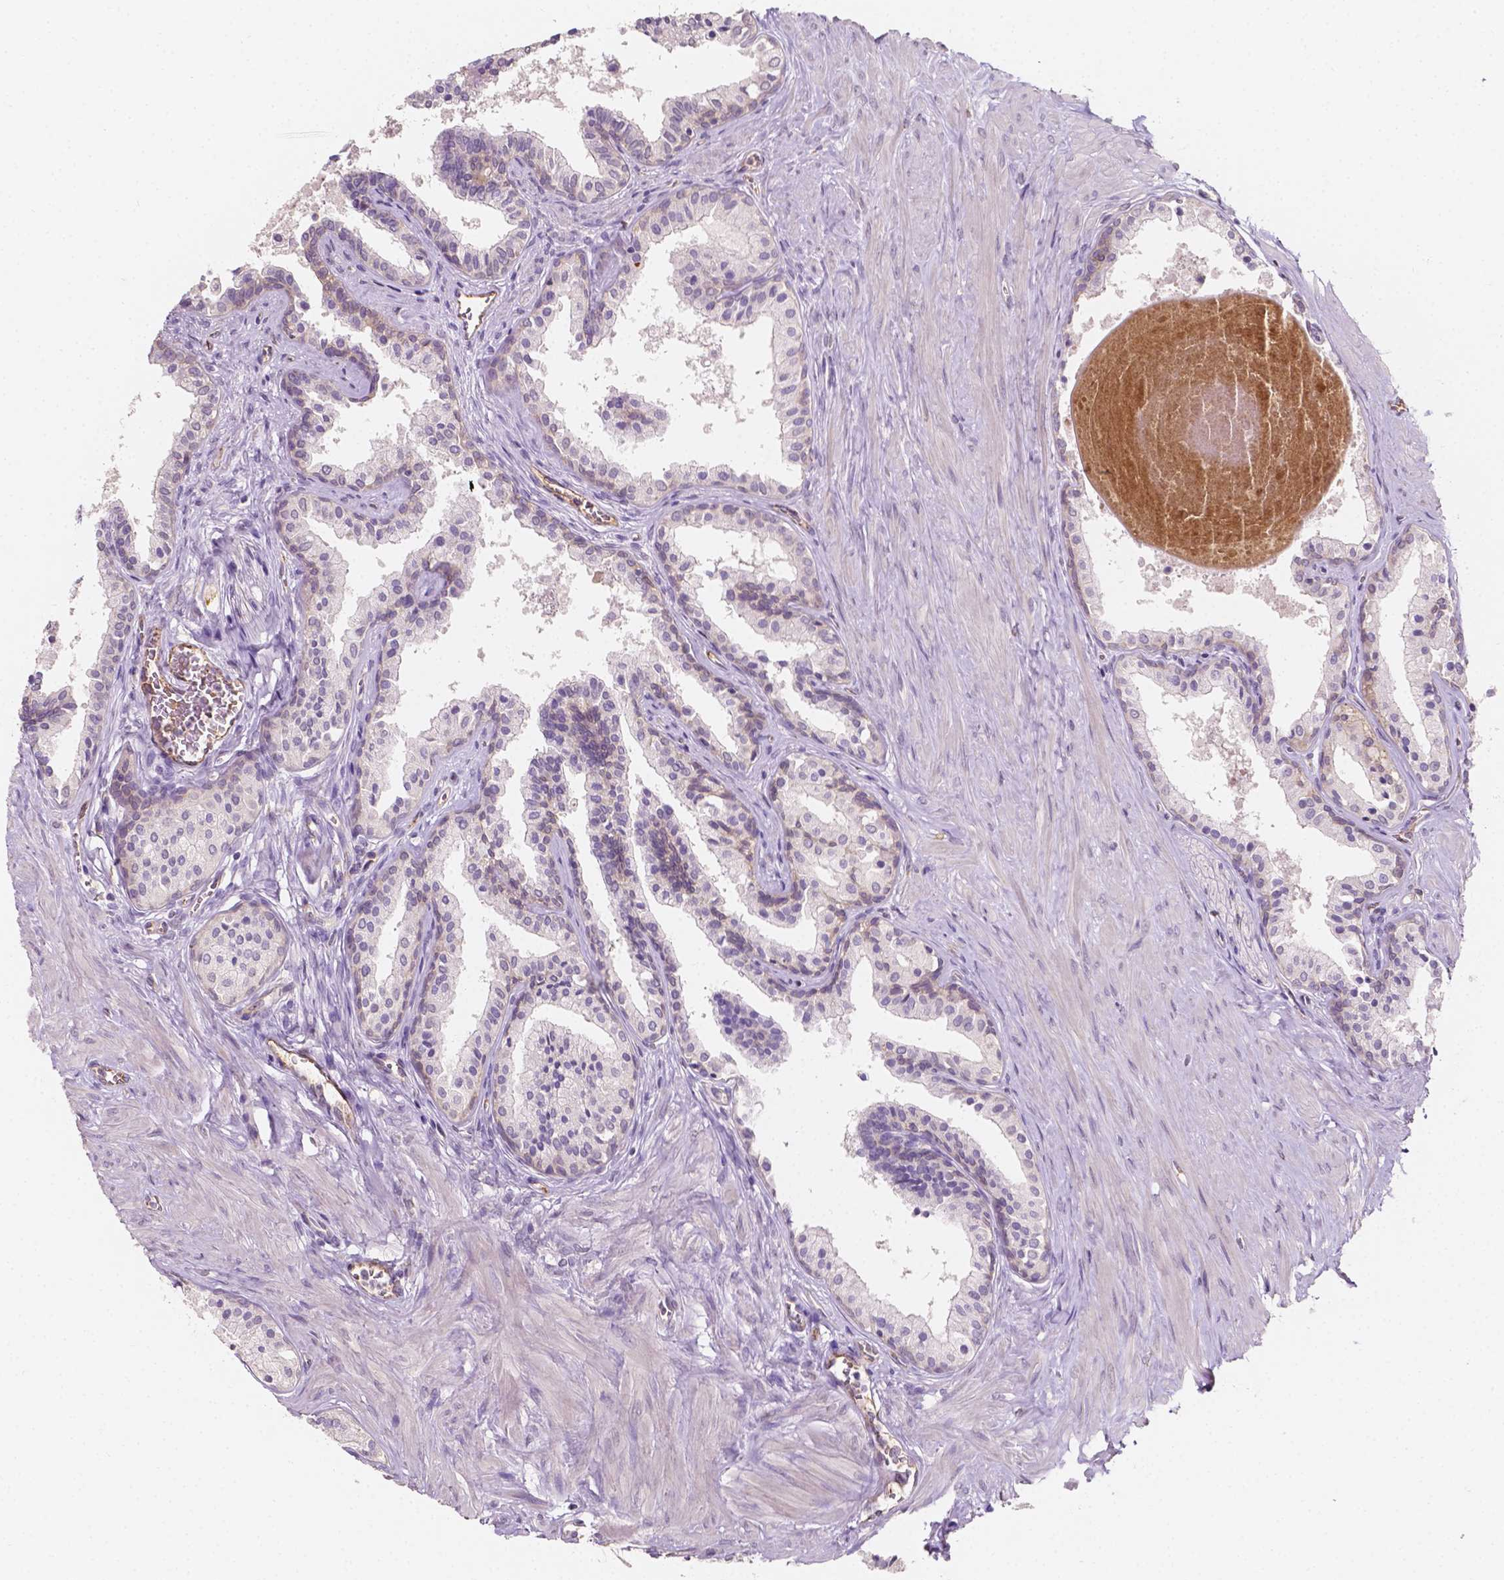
{"staining": {"intensity": "negative", "quantity": "none", "location": "none"}, "tissue": "prostate", "cell_type": "Glandular cells", "image_type": "normal", "snomed": [{"axis": "morphology", "description": "Normal tissue, NOS"}, {"axis": "topography", "description": "Prostate"}], "caption": "Immunohistochemical staining of normal human prostate shows no significant staining in glandular cells.", "gene": "SLC22A4", "patient": {"sex": "male", "age": 61}}